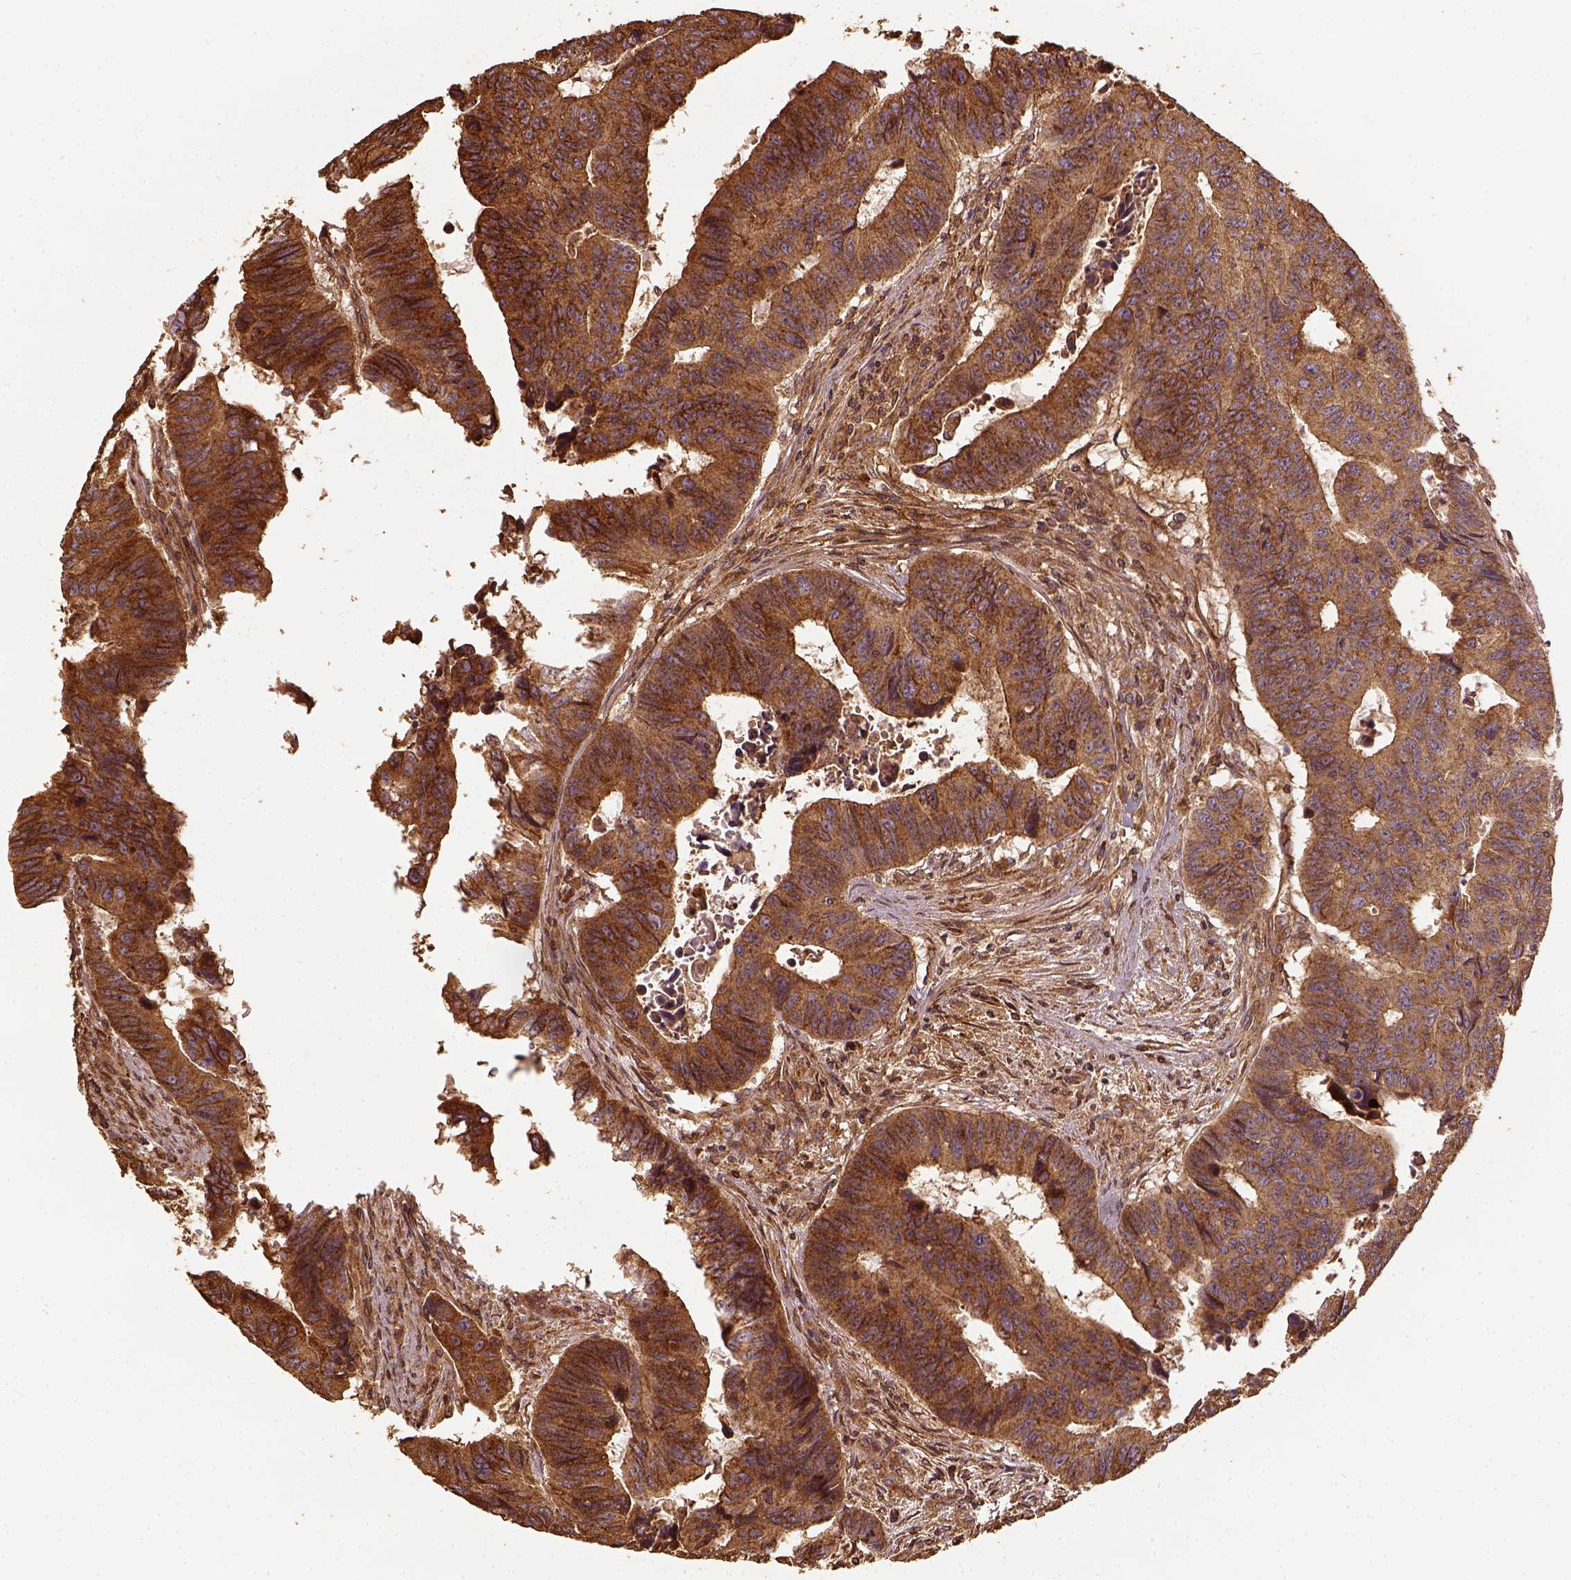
{"staining": {"intensity": "moderate", "quantity": ">75%", "location": "cytoplasmic/membranous"}, "tissue": "colorectal cancer", "cell_type": "Tumor cells", "image_type": "cancer", "snomed": [{"axis": "morphology", "description": "Adenocarcinoma, NOS"}, {"axis": "topography", "description": "Rectum"}], "caption": "IHC micrograph of neoplastic tissue: human colorectal adenocarcinoma stained using immunohistochemistry exhibits medium levels of moderate protein expression localized specifically in the cytoplasmic/membranous of tumor cells, appearing as a cytoplasmic/membranous brown color.", "gene": "VEGFA", "patient": {"sex": "female", "age": 85}}